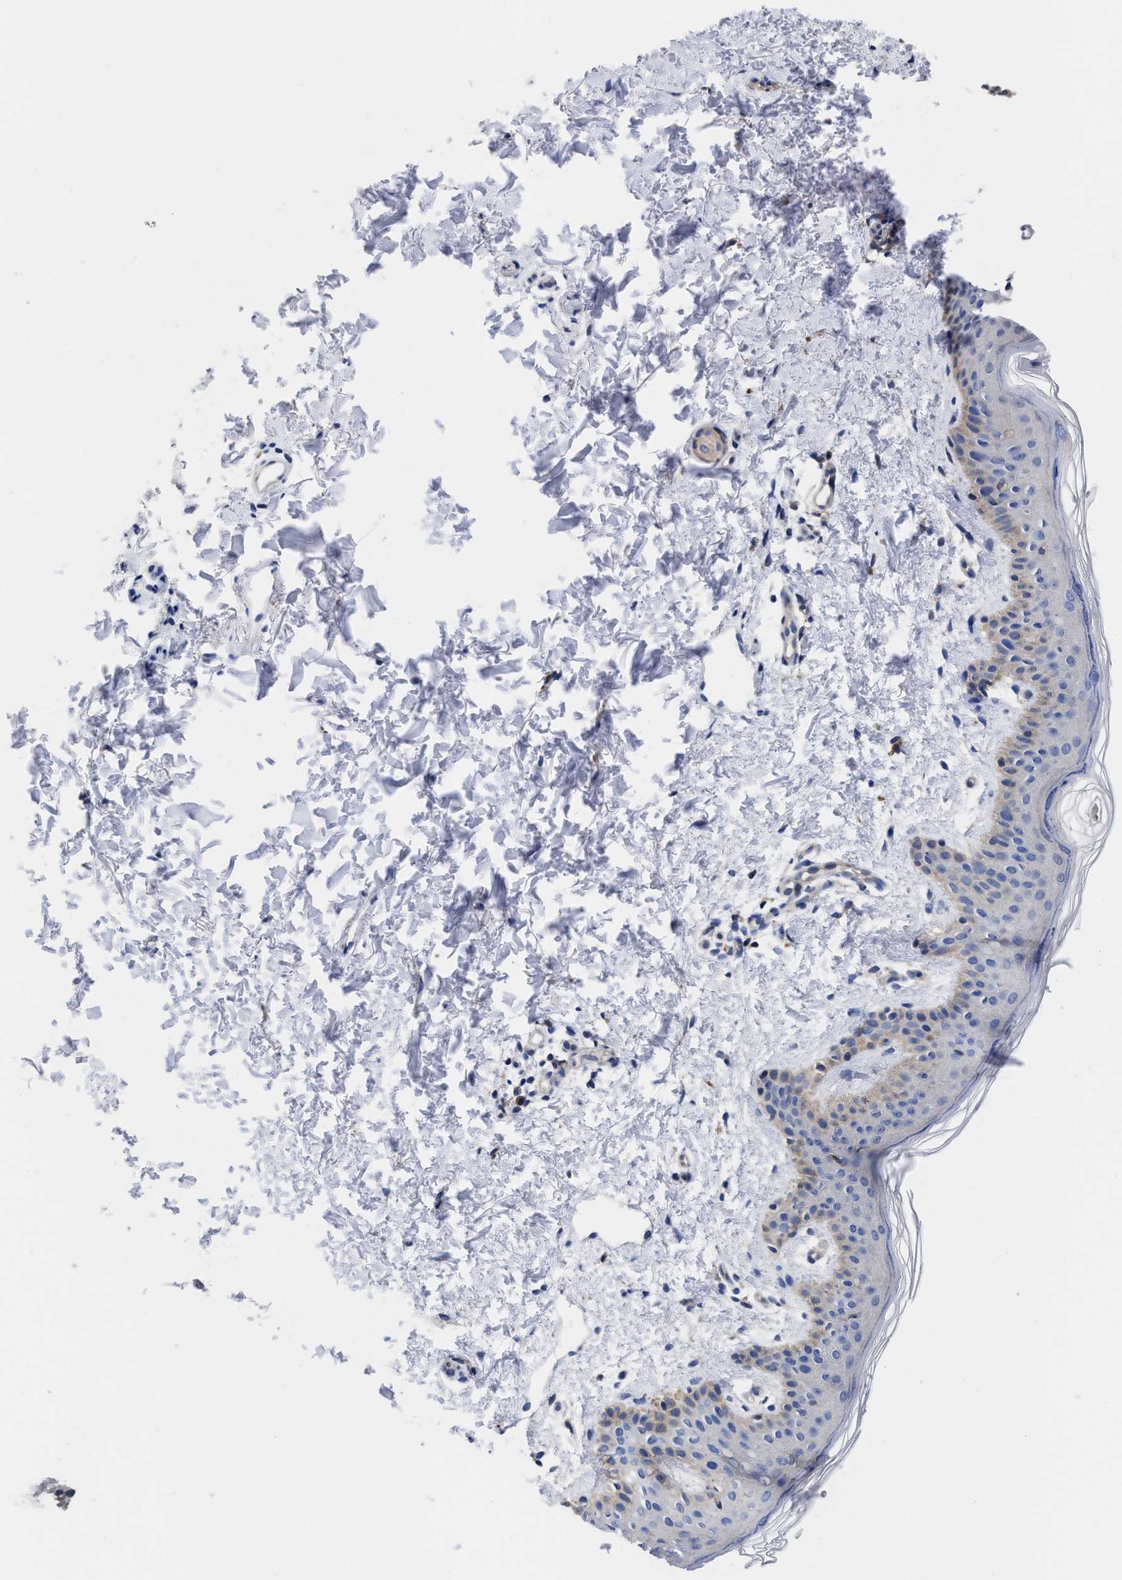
{"staining": {"intensity": "negative", "quantity": "none", "location": "none"}, "tissue": "skin", "cell_type": "Fibroblasts", "image_type": "normal", "snomed": [{"axis": "morphology", "description": "Normal tissue, NOS"}, {"axis": "topography", "description": "Skin"}], "caption": "Protein analysis of unremarkable skin reveals no significant staining in fibroblasts. The staining was performed using DAB (3,3'-diaminobenzidine) to visualize the protein expression in brown, while the nuclei were stained in blue with hematoxylin (Magnification: 20x).", "gene": "TXNDC17", "patient": {"sex": "male", "age": 40}}